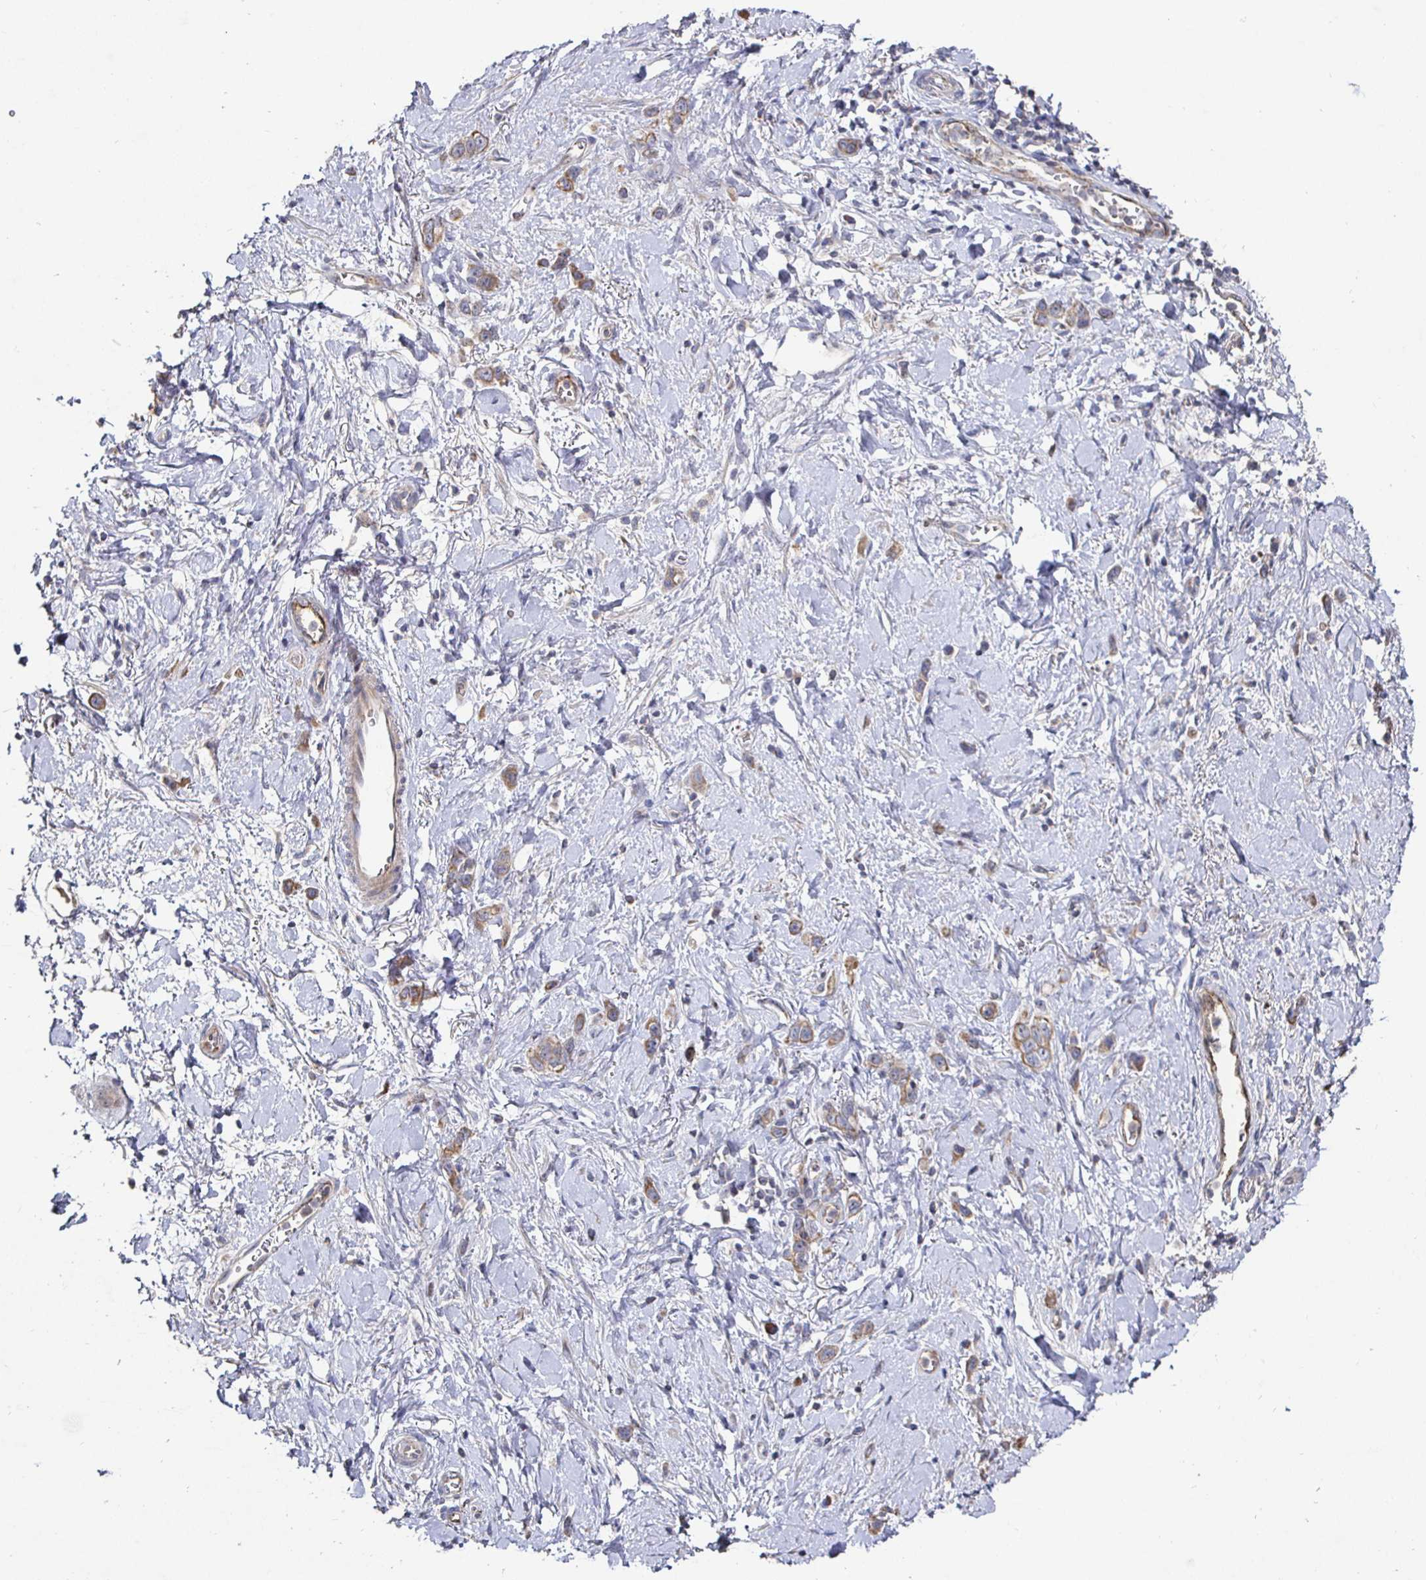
{"staining": {"intensity": "weak", "quantity": ">75%", "location": "cytoplasmic/membranous"}, "tissue": "stomach cancer", "cell_type": "Tumor cells", "image_type": "cancer", "snomed": [{"axis": "morphology", "description": "Adenocarcinoma, NOS"}, {"axis": "topography", "description": "Stomach"}], "caption": "Stomach cancer (adenocarcinoma) stained with IHC exhibits weak cytoplasmic/membranous positivity in approximately >75% of tumor cells.", "gene": "NRSN1", "patient": {"sex": "female", "age": 65}}